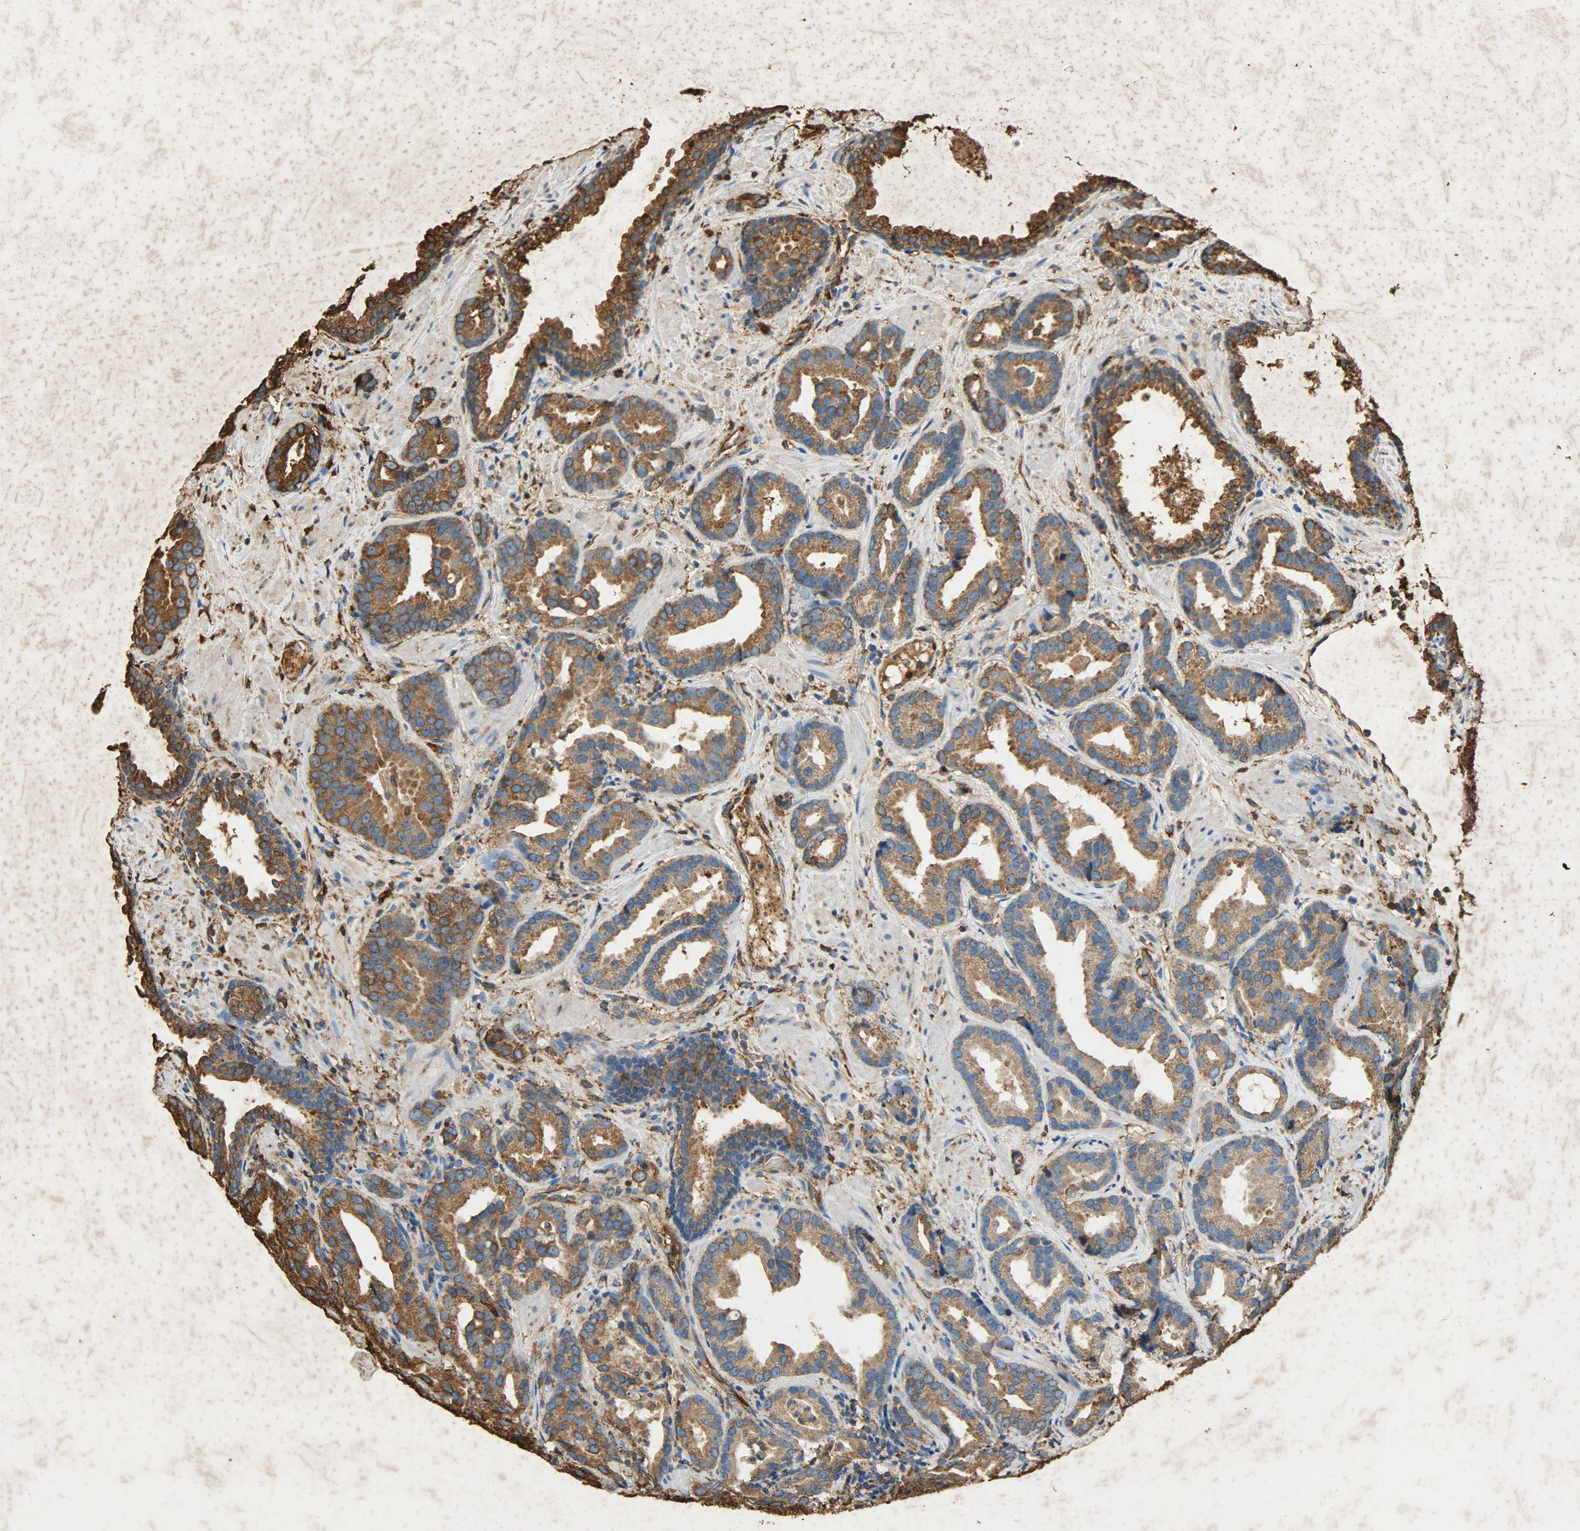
{"staining": {"intensity": "moderate", "quantity": ">75%", "location": "cytoplasmic/membranous"}, "tissue": "prostate cancer", "cell_type": "Tumor cells", "image_type": "cancer", "snomed": [{"axis": "morphology", "description": "Adenocarcinoma, Low grade"}, {"axis": "topography", "description": "Prostate"}], "caption": "Moderate cytoplasmic/membranous positivity for a protein is appreciated in about >75% of tumor cells of adenocarcinoma (low-grade) (prostate) using immunohistochemistry.", "gene": "HSP90B1", "patient": {"sex": "male", "age": 59}}